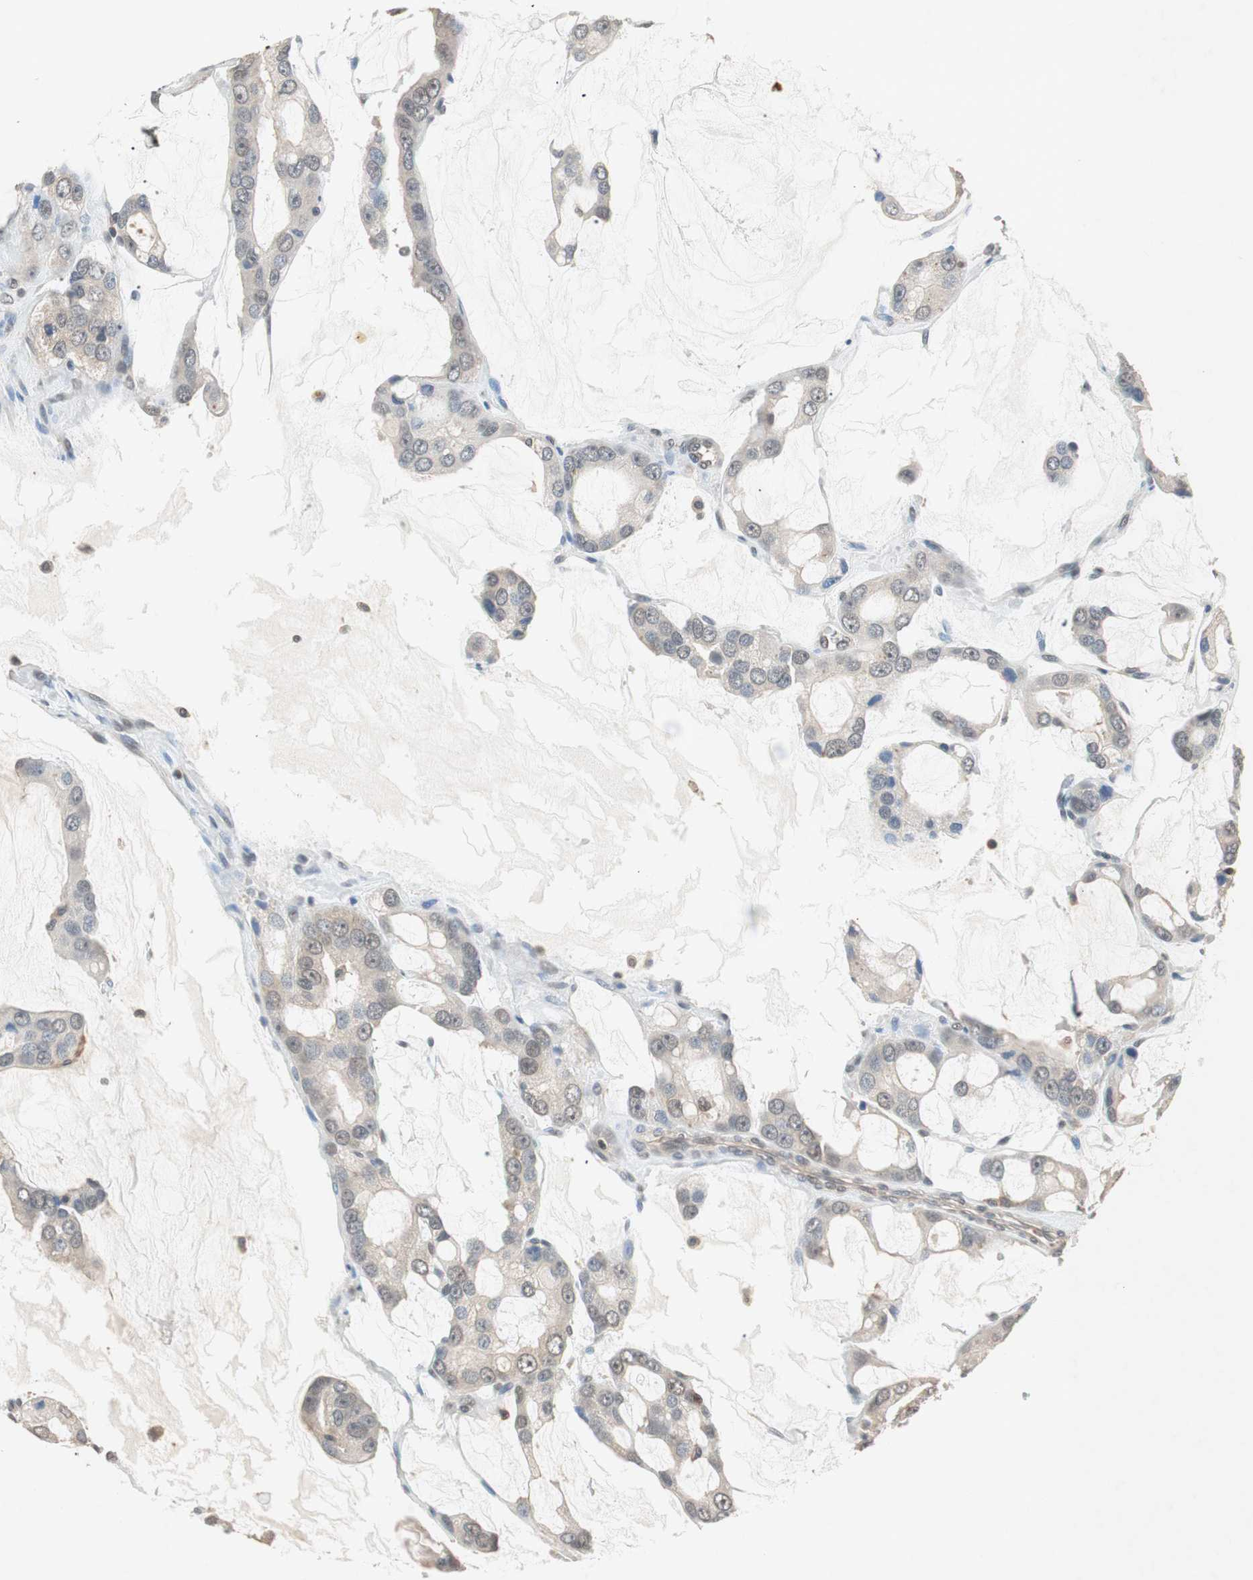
{"staining": {"intensity": "weak", "quantity": ">75%", "location": "cytoplasmic/membranous"}, "tissue": "prostate cancer", "cell_type": "Tumor cells", "image_type": "cancer", "snomed": [{"axis": "morphology", "description": "Adenocarcinoma, High grade"}, {"axis": "topography", "description": "Prostate"}], "caption": "There is low levels of weak cytoplasmic/membranous staining in tumor cells of adenocarcinoma (high-grade) (prostate), as demonstrated by immunohistochemical staining (brown color).", "gene": "GART", "patient": {"sex": "male", "age": 67}}